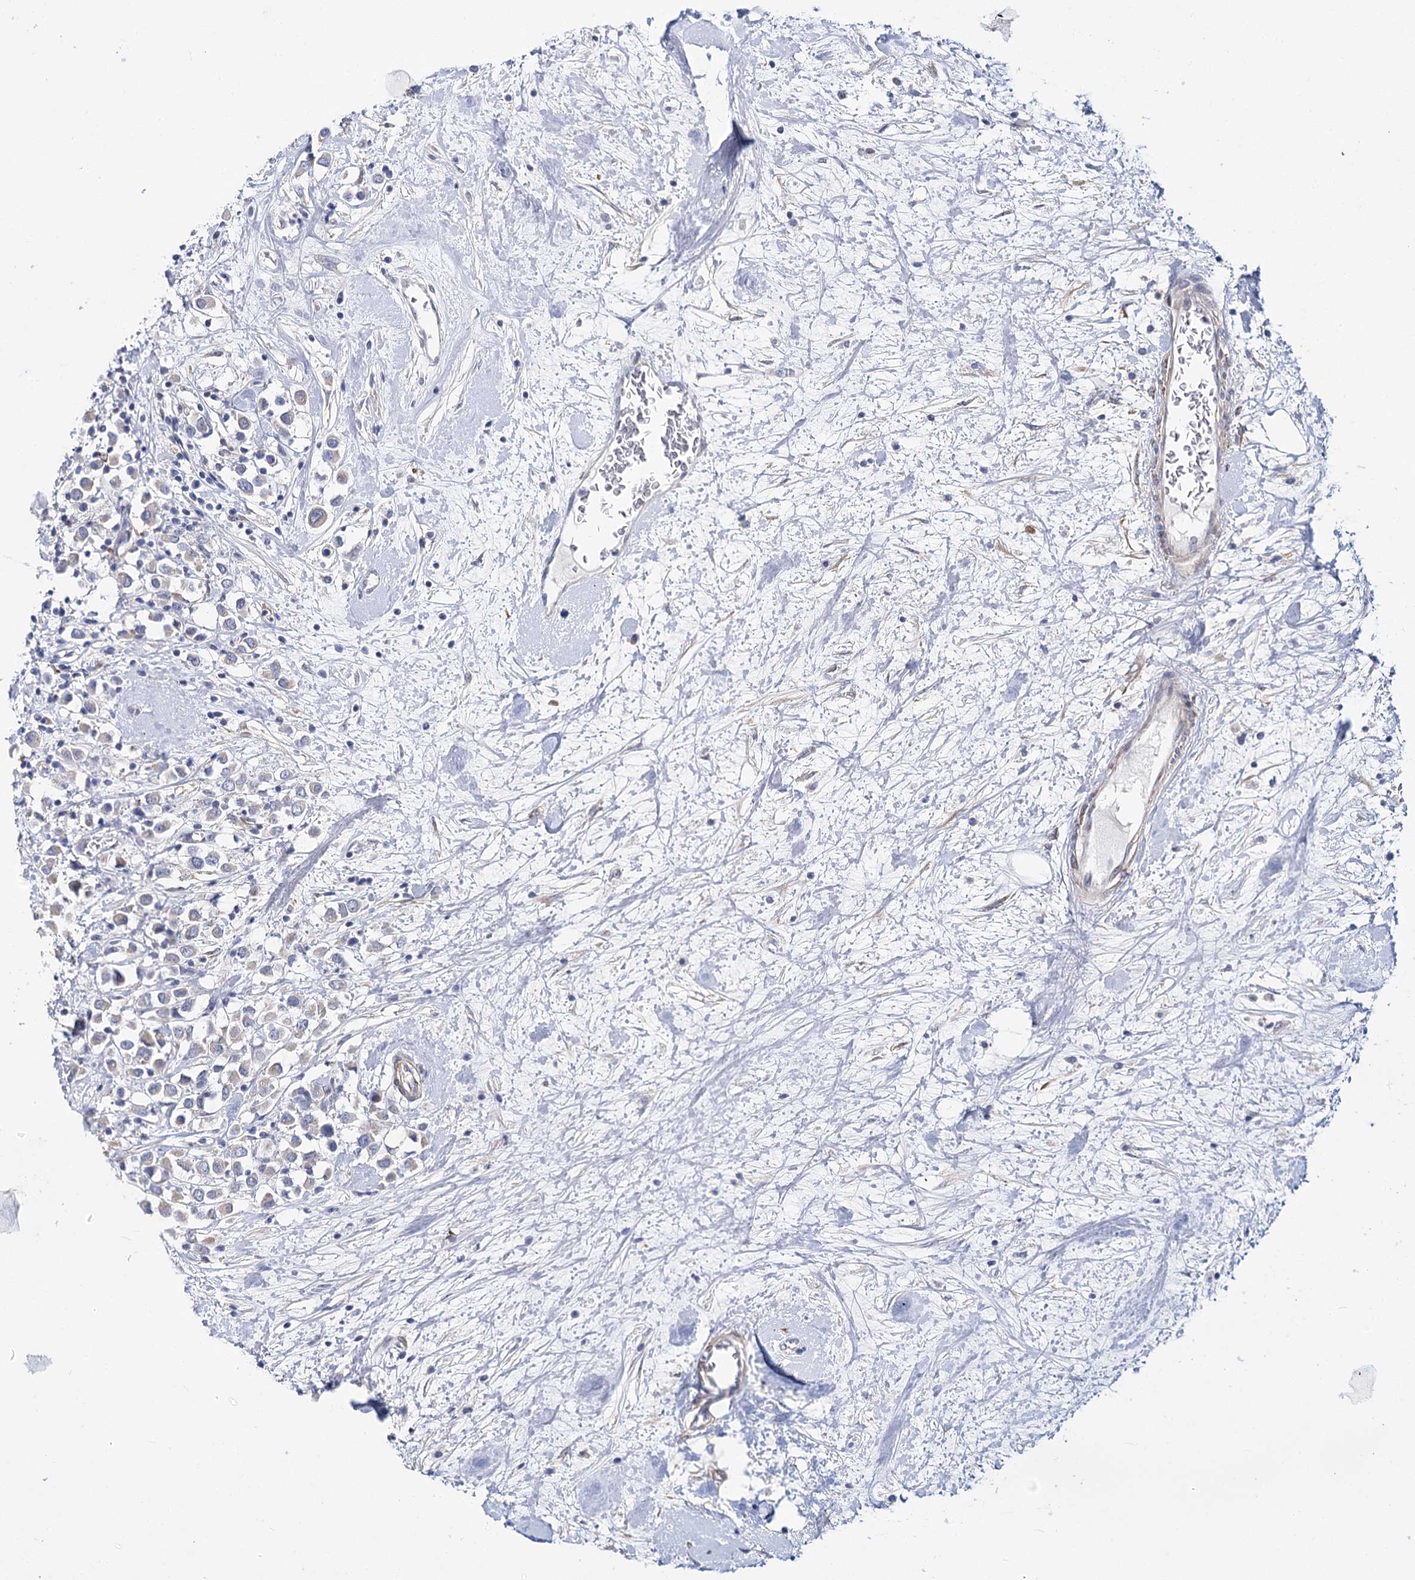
{"staining": {"intensity": "negative", "quantity": "none", "location": "none"}, "tissue": "breast cancer", "cell_type": "Tumor cells", "image_type": "cancer", "snomed": [{"axis": "morphology", "description": "Duct carcinoma"}, {"axis": "topography", "description": "Breast"}], "caption": "Immunohistochemical staining of human intraductal carcinoma (breast) reveals no significant staining in tumor cells.", "gene": "TEX12", "patient": {"sex": "female", "age": 61}}